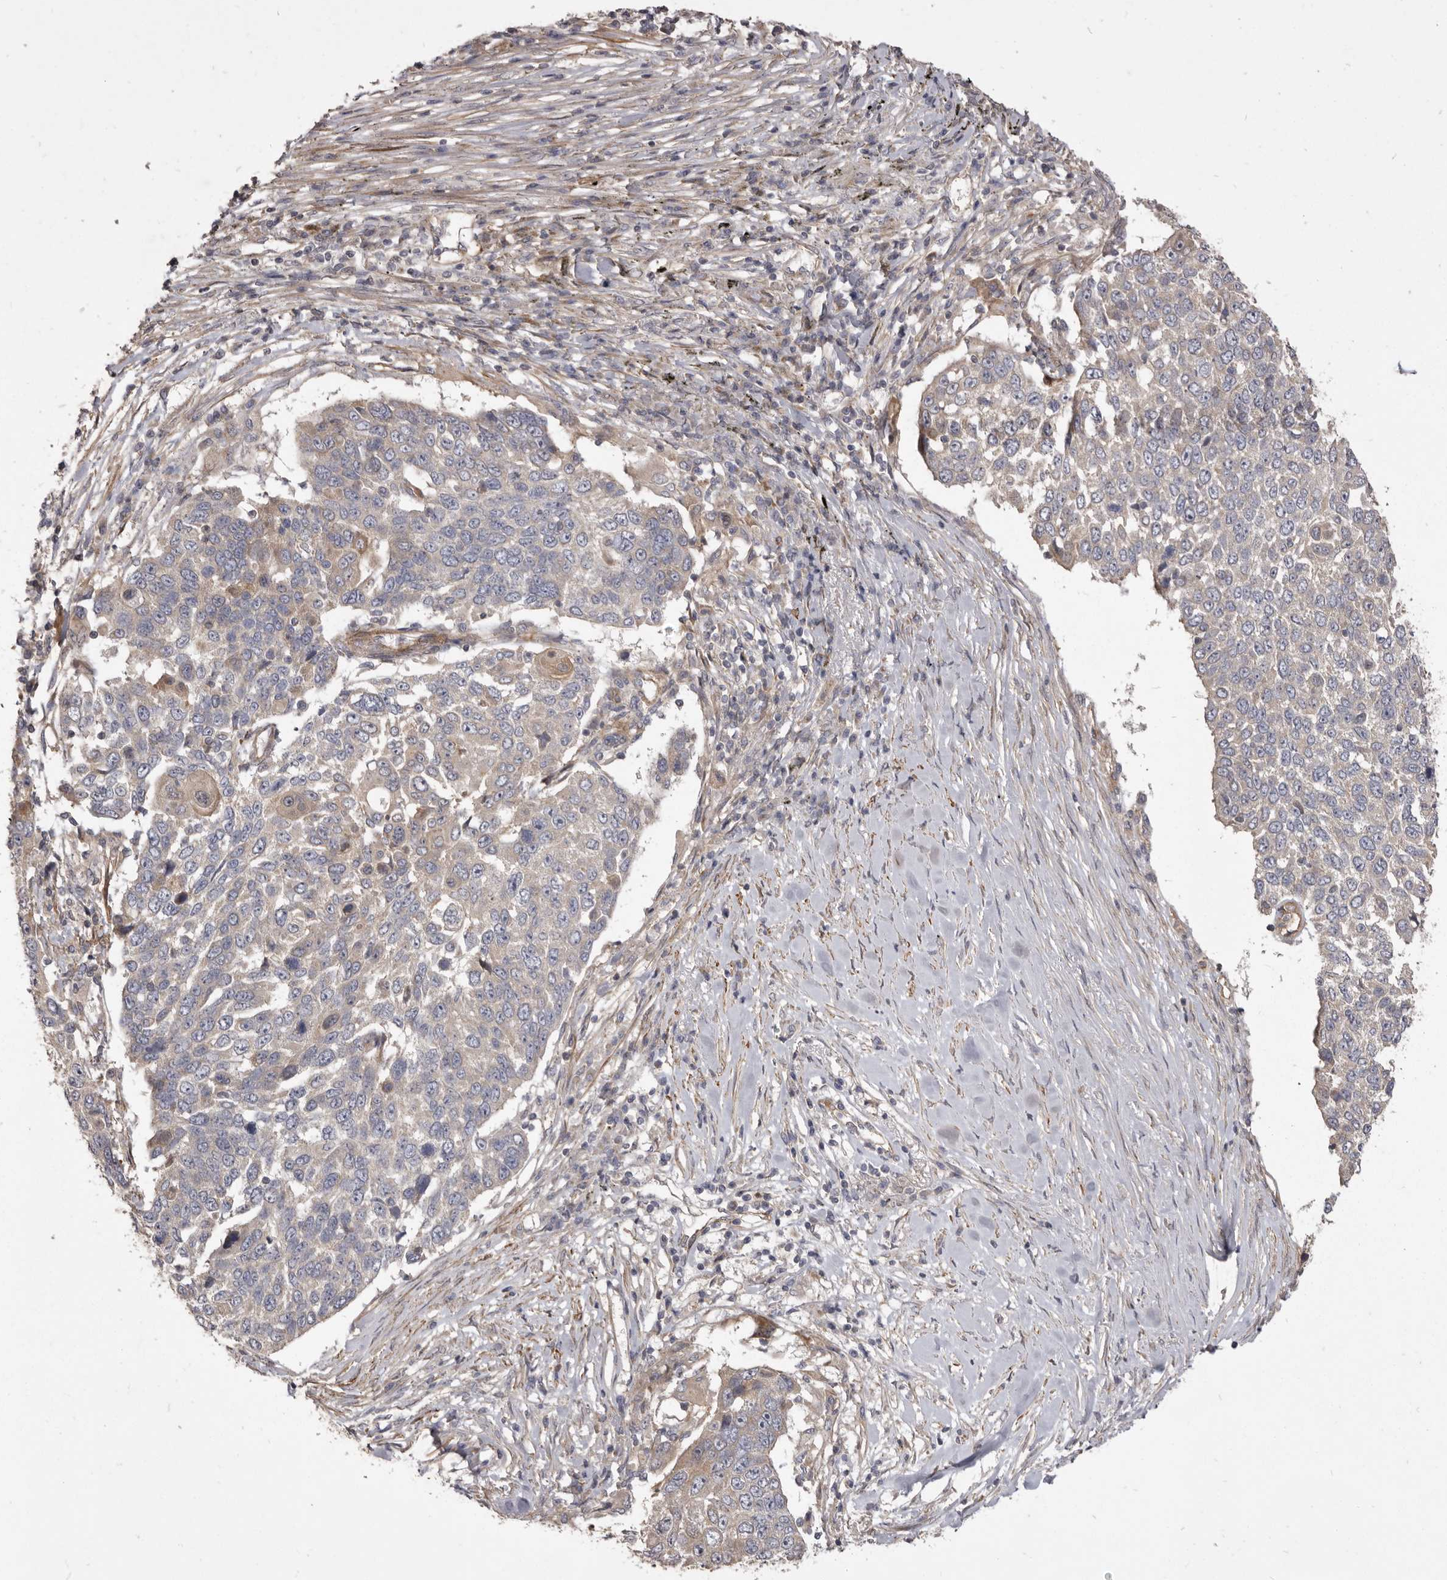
{"staining": {"intensity": "negative", "quantity": "none", "location": "none"}, "tissue": "lung cancer", "cell_type": "Tumor cells", "image_type": "cancer", "snomed": [{"axis": "morphology", "description": "Squamous cell carcinoma, NOS"}, {"axis": "topography", "description": "Lung"}], "caption": "This is an IHC histopathology image of lung cancer. There is no expression in tumor cells.", "gene": "VPS45", "patient": {"sex": "male", "age": 66}}